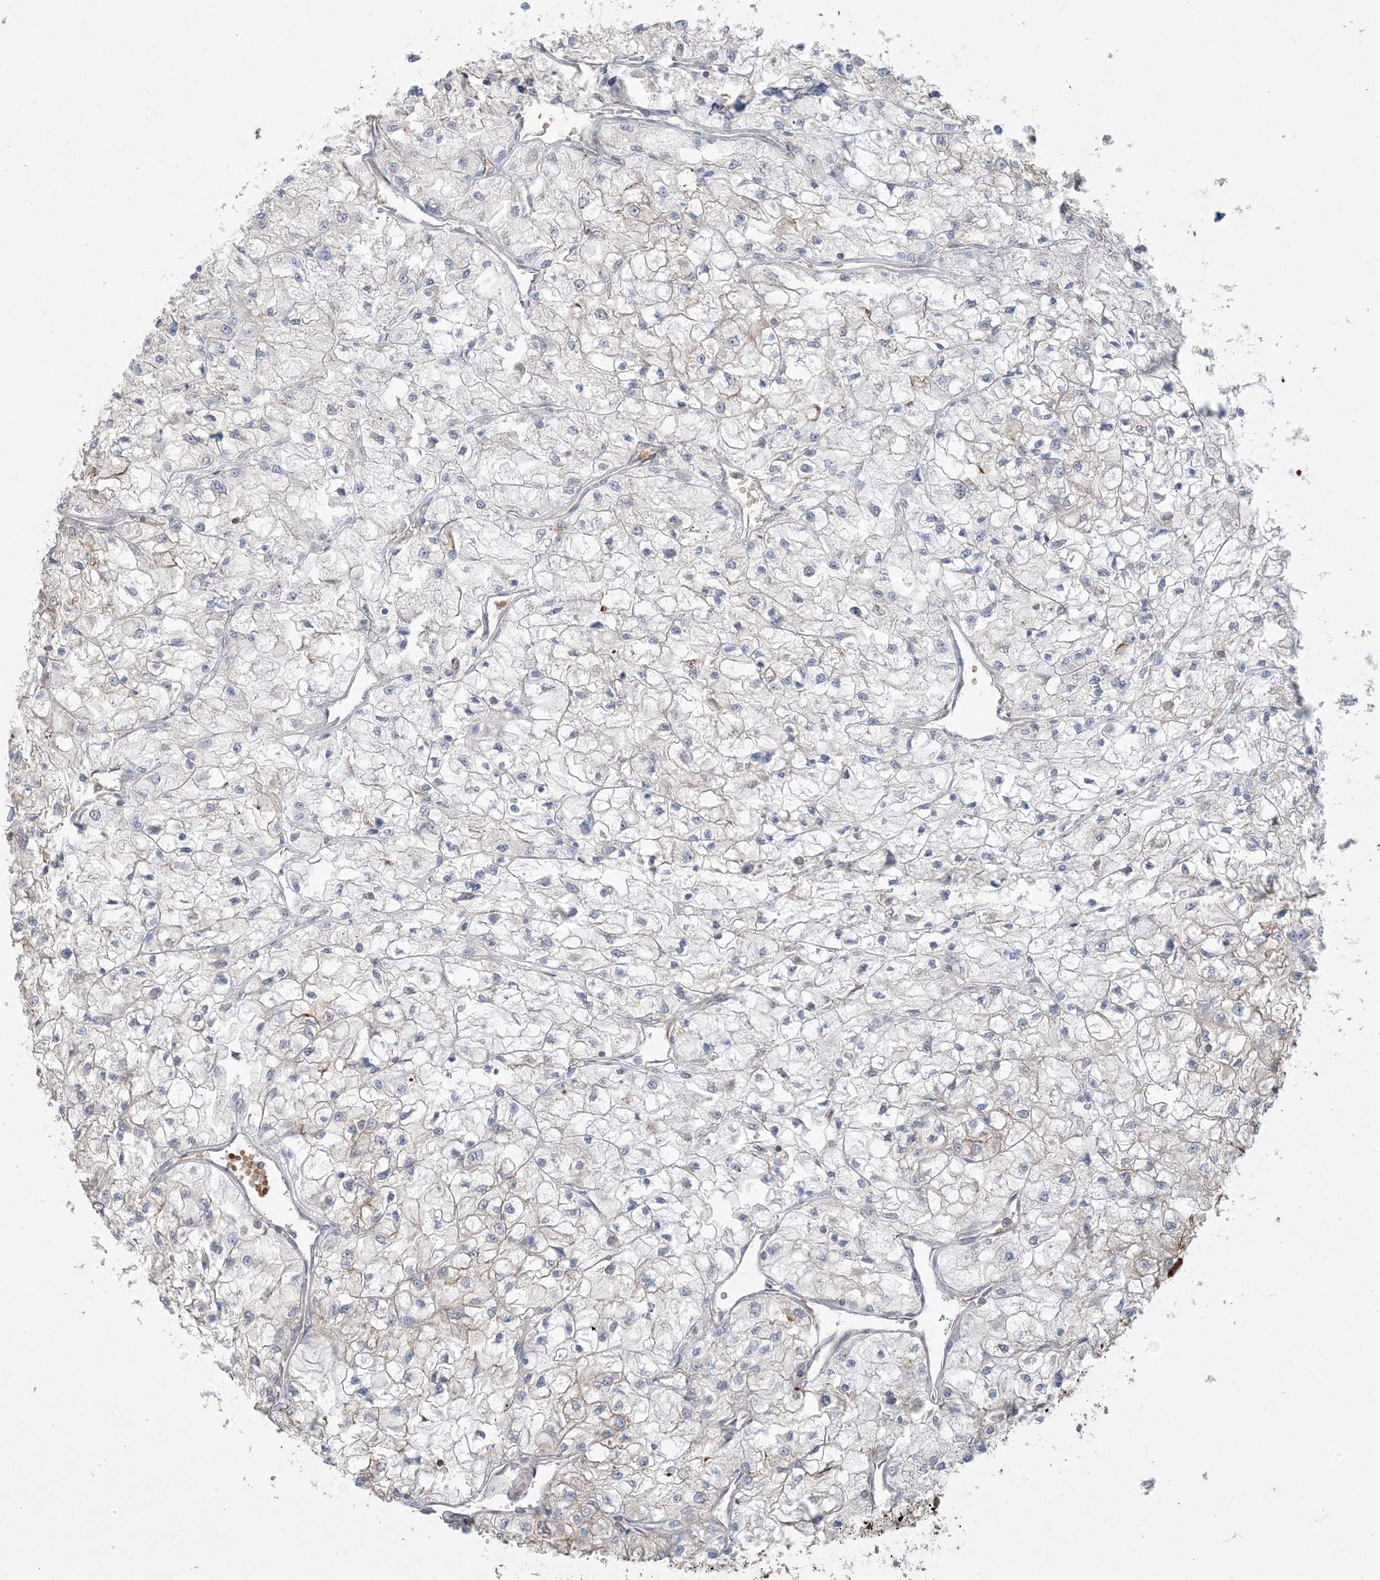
{"staining": {"intensity": "moderate", "quantity": "<25%", "location": "cytoplasmic/membranous"}, "tissue": "renal cancer", "cell_type": "Tumor cells", "image_type": "cancer", "snomed": [{"axis": "morphology", "description": "Adenocarcinoma, NOS"}, {"axis": "topography", "description": "Kidney"}], "caption": "Immunohistochemistry staining of renal adenocarcinoma, which reveals low levels of moderate cytoplasmic/membranous expression in approximately <25% of tumor cells indicating moderate cytoplasmic/membranous protein positivity. The staining was performed using DAB (brown) for protein detection and nuclei were counterstained in hematoxylin (blue).", "gene": "ABCF3", "patient": {"sex": "male", "age": 80}}